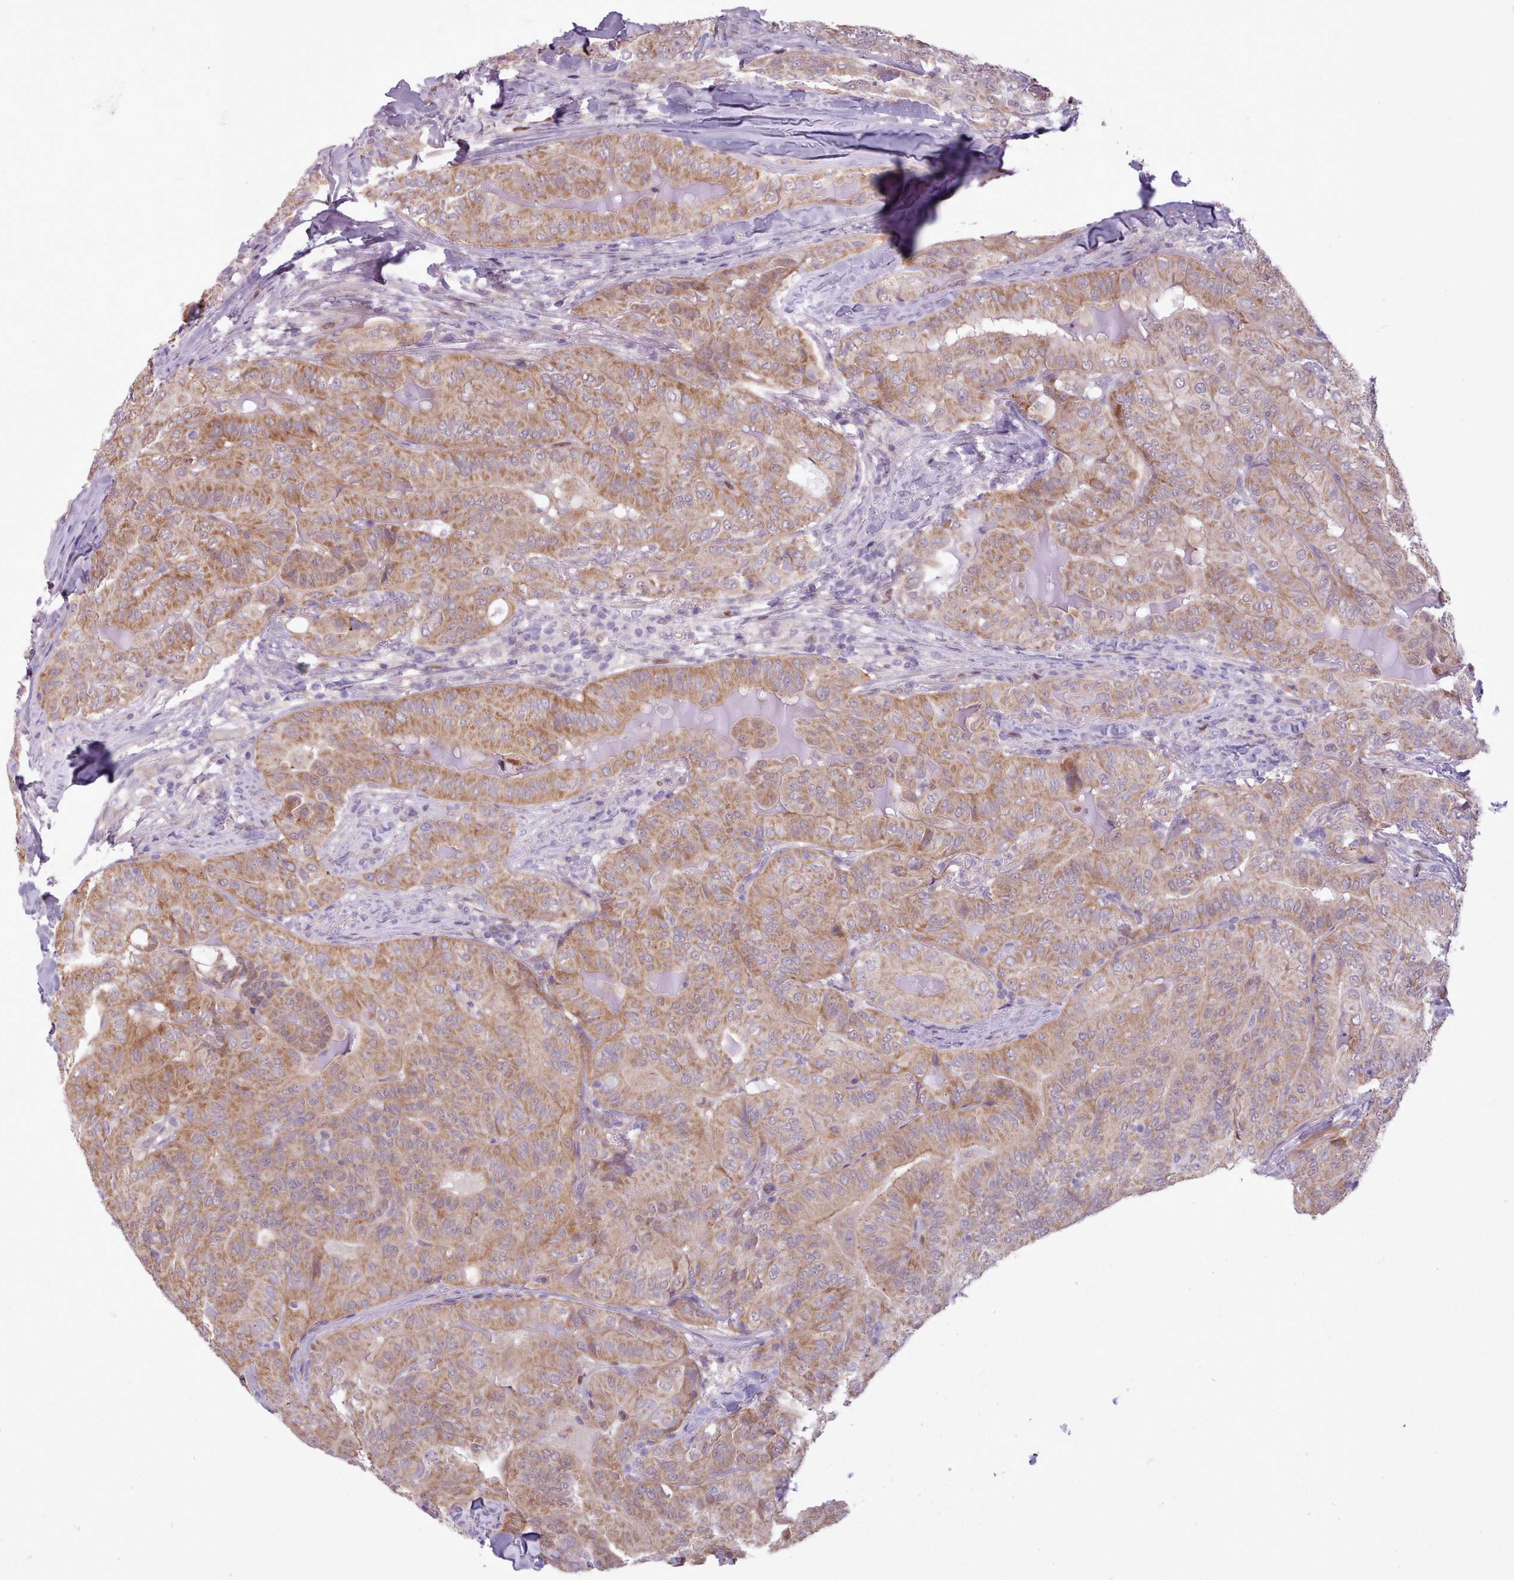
{"staining": {"intensity": "moderate", "quantity": ">75%", "location": "cytoplasmic/membranous"}, "tissue": "thyroid cancer", "cell_type": "Tumor cells", "image_type": "cancer", "snomed": [{"axis": "morphology", "description": "Papillary adenocarcinoma, NOS"}, {"axis": "topography", "description": "Thyroid gland"}], "caption": "High-magnification brightfield microscopy of thyroid papillary adenocarcinoma stained with DAB (3,3'-diaminobenzidine) (brown) and counterstained with hematoxylin (blue). tumor cells exhibit moderate cytoplasmic/membranous expression is seen in approximately>75% of cells.", "gene": "SLURP1", "patient": {"sex": "female", "age": 68}}